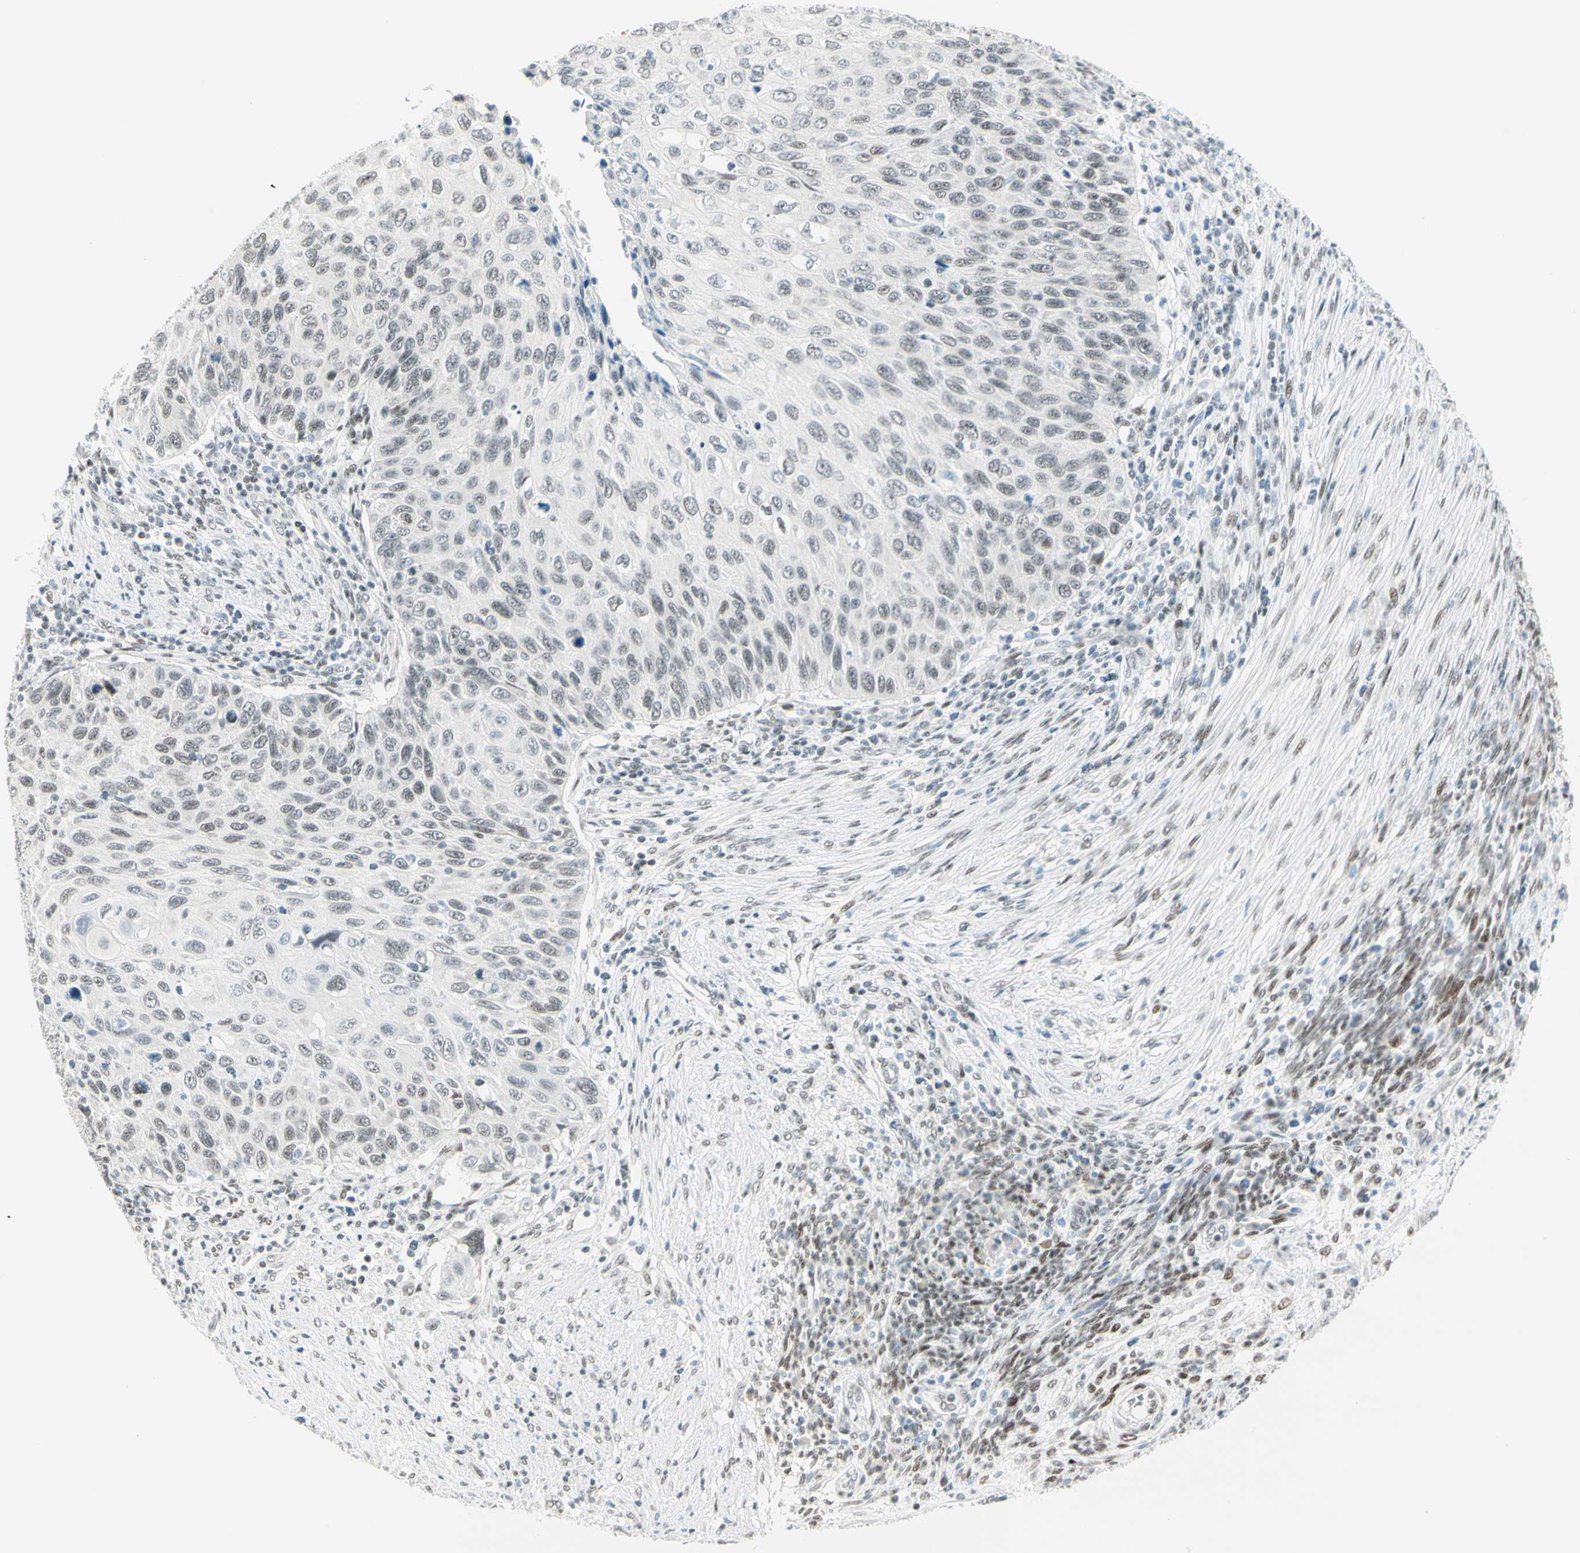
{"staining": {"intensity": "weak", "quantity": "<25%", "location": "nuclear"}, "tissue": "cervical cancer", "cell_type": "Tumor cells", "image_type": "cancer", "snomed": [{"axis": "morphology", "description": "Adenocarcinoma, NOS"}, {"axis": "topography", "description": "Cervix"}], "caption": "High power microscopy micrograph of an IHC micrograph of cervical adenocarcinoma, revealing no significant positivity in tumor cells. Brightfield microscopy of immunohistochemistry (IHC) stained with DAB (3,3'-diaminobenzidine) (brown) and hematoxylin (blue), captured at high magnification.", "gene": "PKNOX1", "patient": {"sex": "female", "age": 44}}